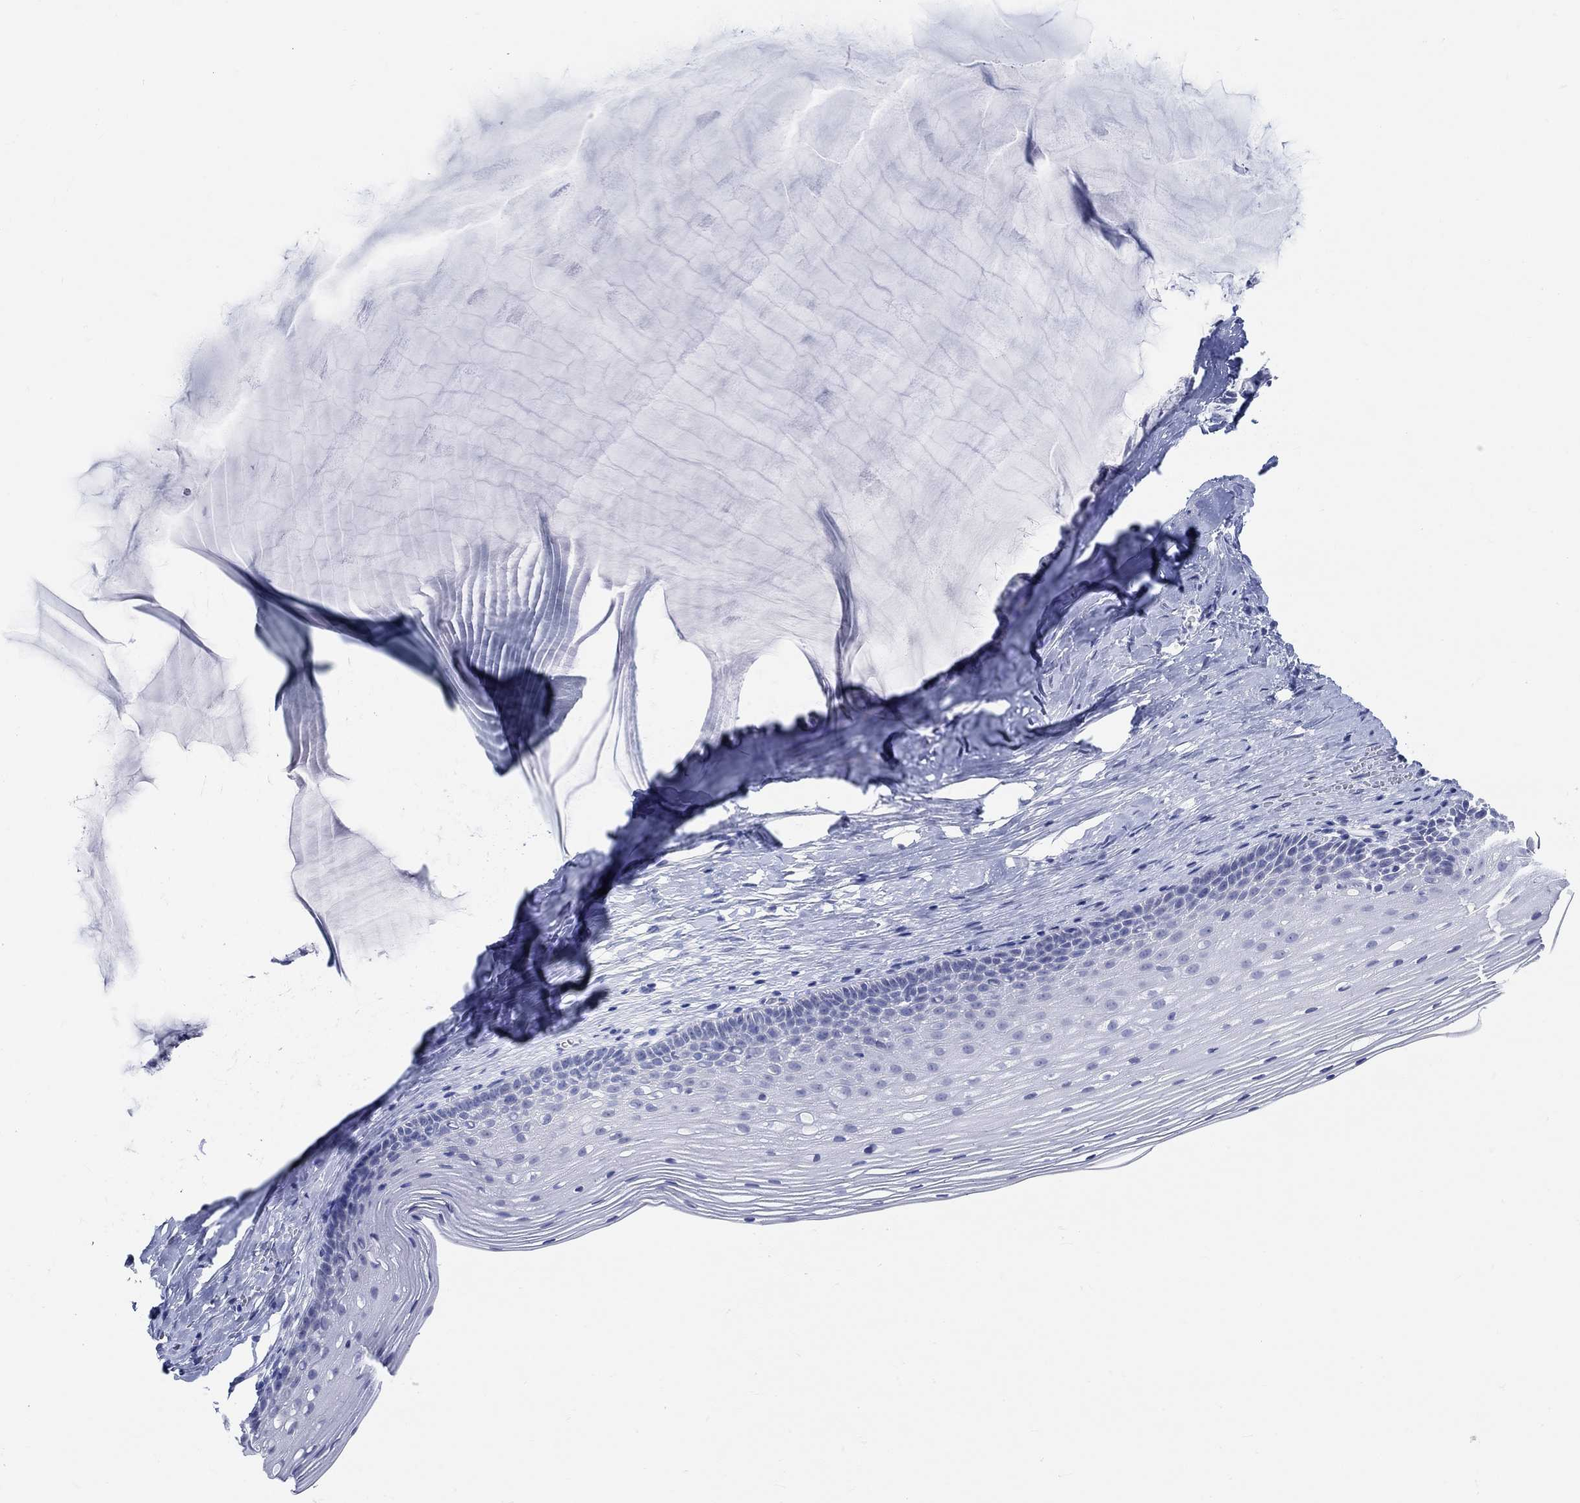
{"staining": {"intensity": "negative", "quantity": "none", "location": "none"}, "tissue": "cervix", "cell_type": "Glandular cells", "image_type": "normal", "snomed": [{"axis": "morphology", "description": "Normal tissue, NOS"}, {"axis": "topography", "description": "Cervix"}], "caption": "This is an immunohistochemistry micrograph of normal human cervix. There is no expression in glandular cells.", "gene": "GRIA3", "patient": {"sex": "female", "age": 40}}